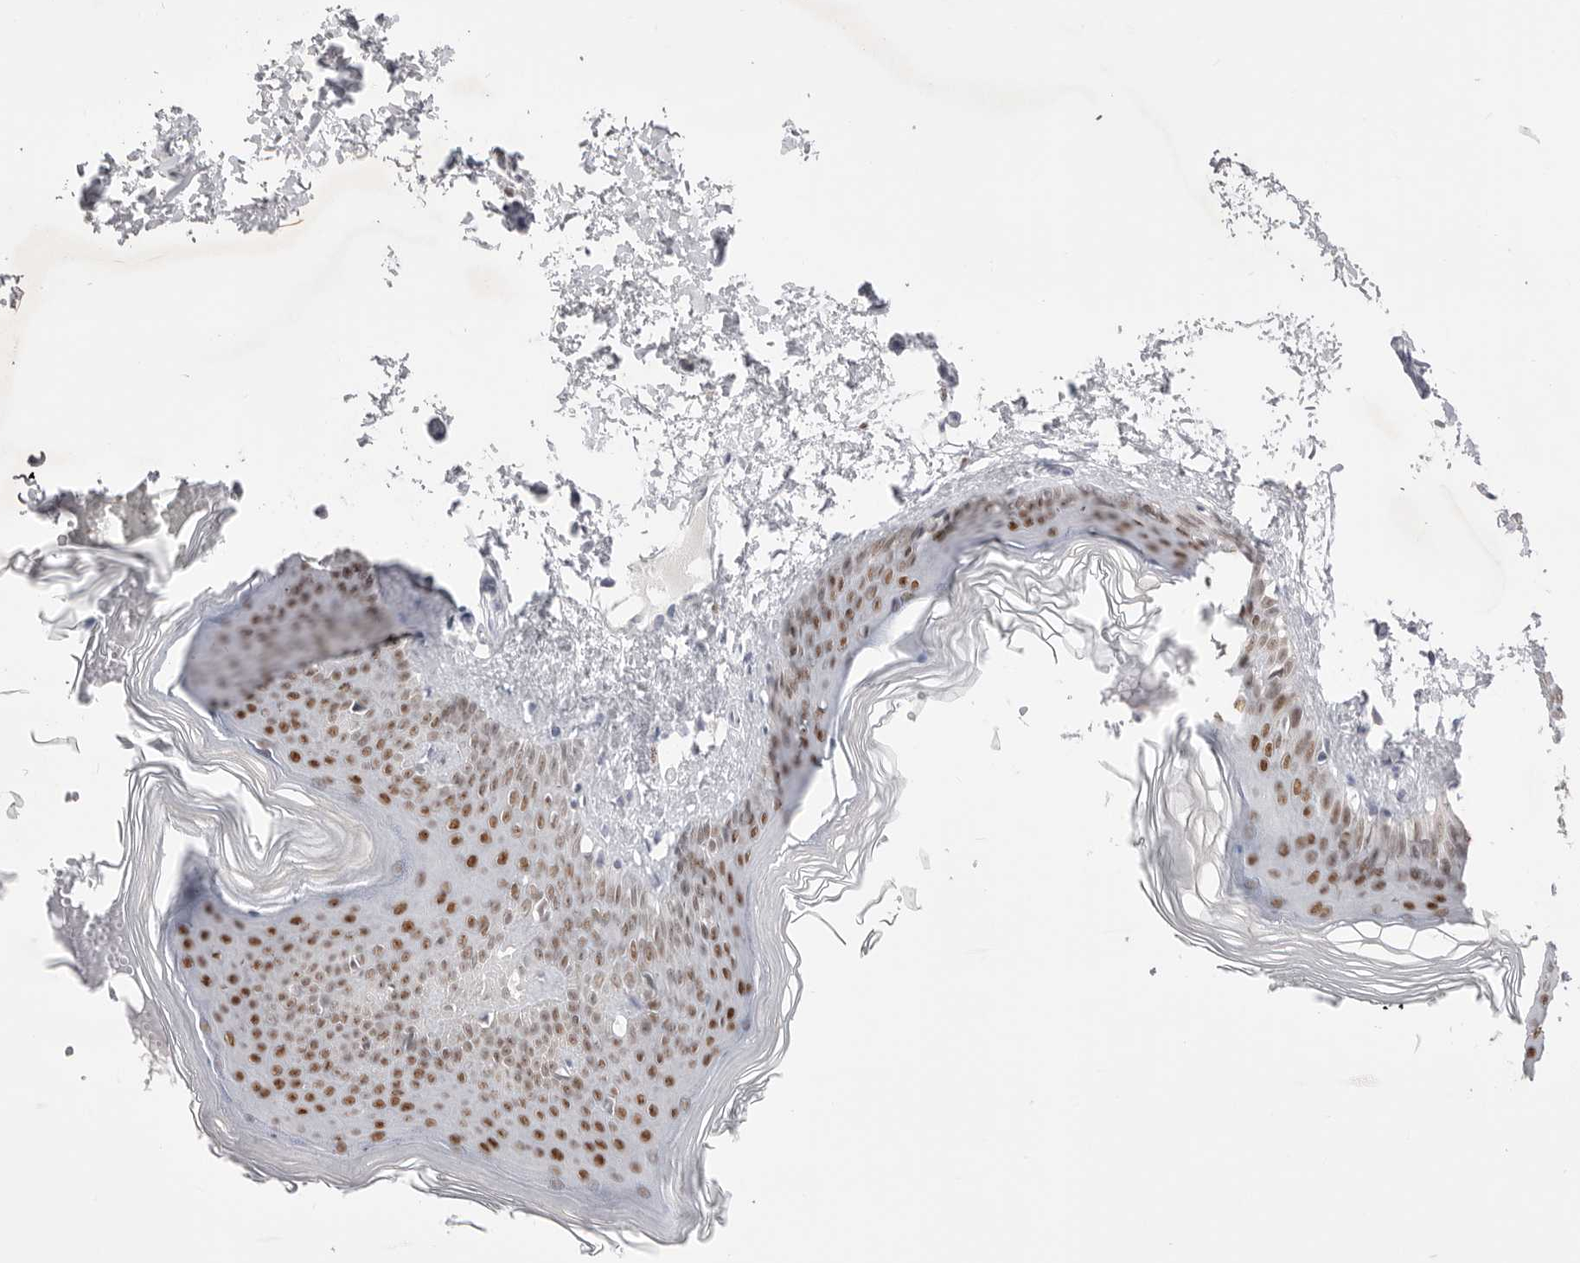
{"staining": {"intensity": "negative", "quantity": "none", "location": "none"}, "tissue": "skin", "cell_type": "Fibroblasts", "image_type": "normal", "snomed": [{"axis": "morphology", "description": "Normal tissue, NOS"}, {"axis": "topography", "description": "Skin"}], "caption": "Unremarkable skin was stained to show a protein in brown. There is no significant positivity in fibroblasts. Nuclei are stained in blue.", "gene": "ZBTB7B", "patient": {"sex": "female", "age": 27}}